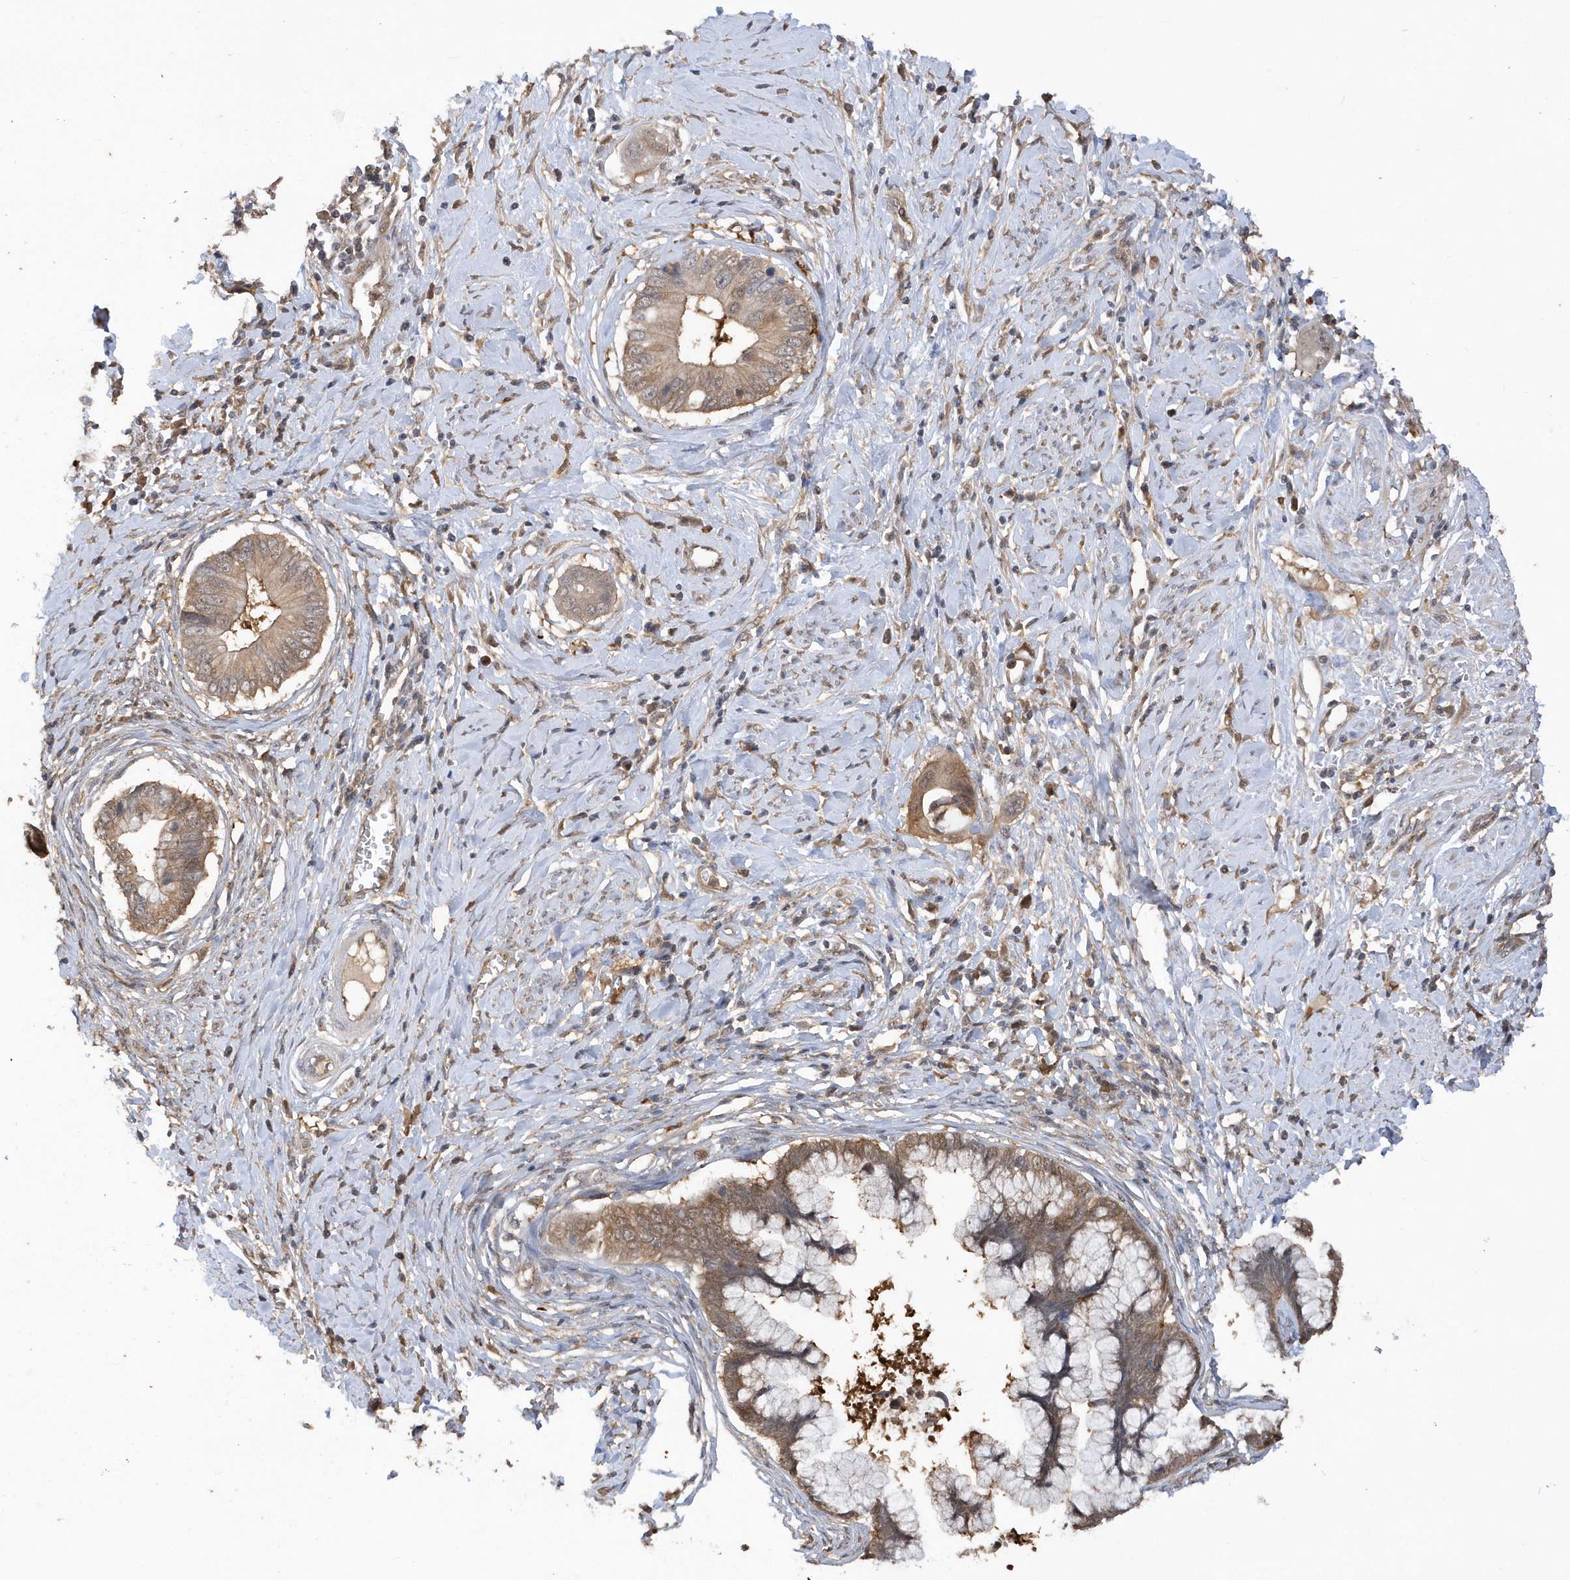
{"staining": {"intensity": "moderate", "quantity": ">75%", "location": "cytoplasmic/membranous"}, "tissue": "cervical cancer", "cell_type": "Tumor cells", "image_type": "cancer", "snomed": [{"axis": "morphology", "description": "Adenocarcinoma, NOS"}, {"axis": "topography", "description": "Cervix"}], "caption": "Moderate cytoplasmic/membranous expression for a protein is present in about >75% of tumor cells of cervical adenocarcinoma using immunohistochemistry (IHC).", "gene": "RPE", "patient": {"sex": "female", "age": 44}}